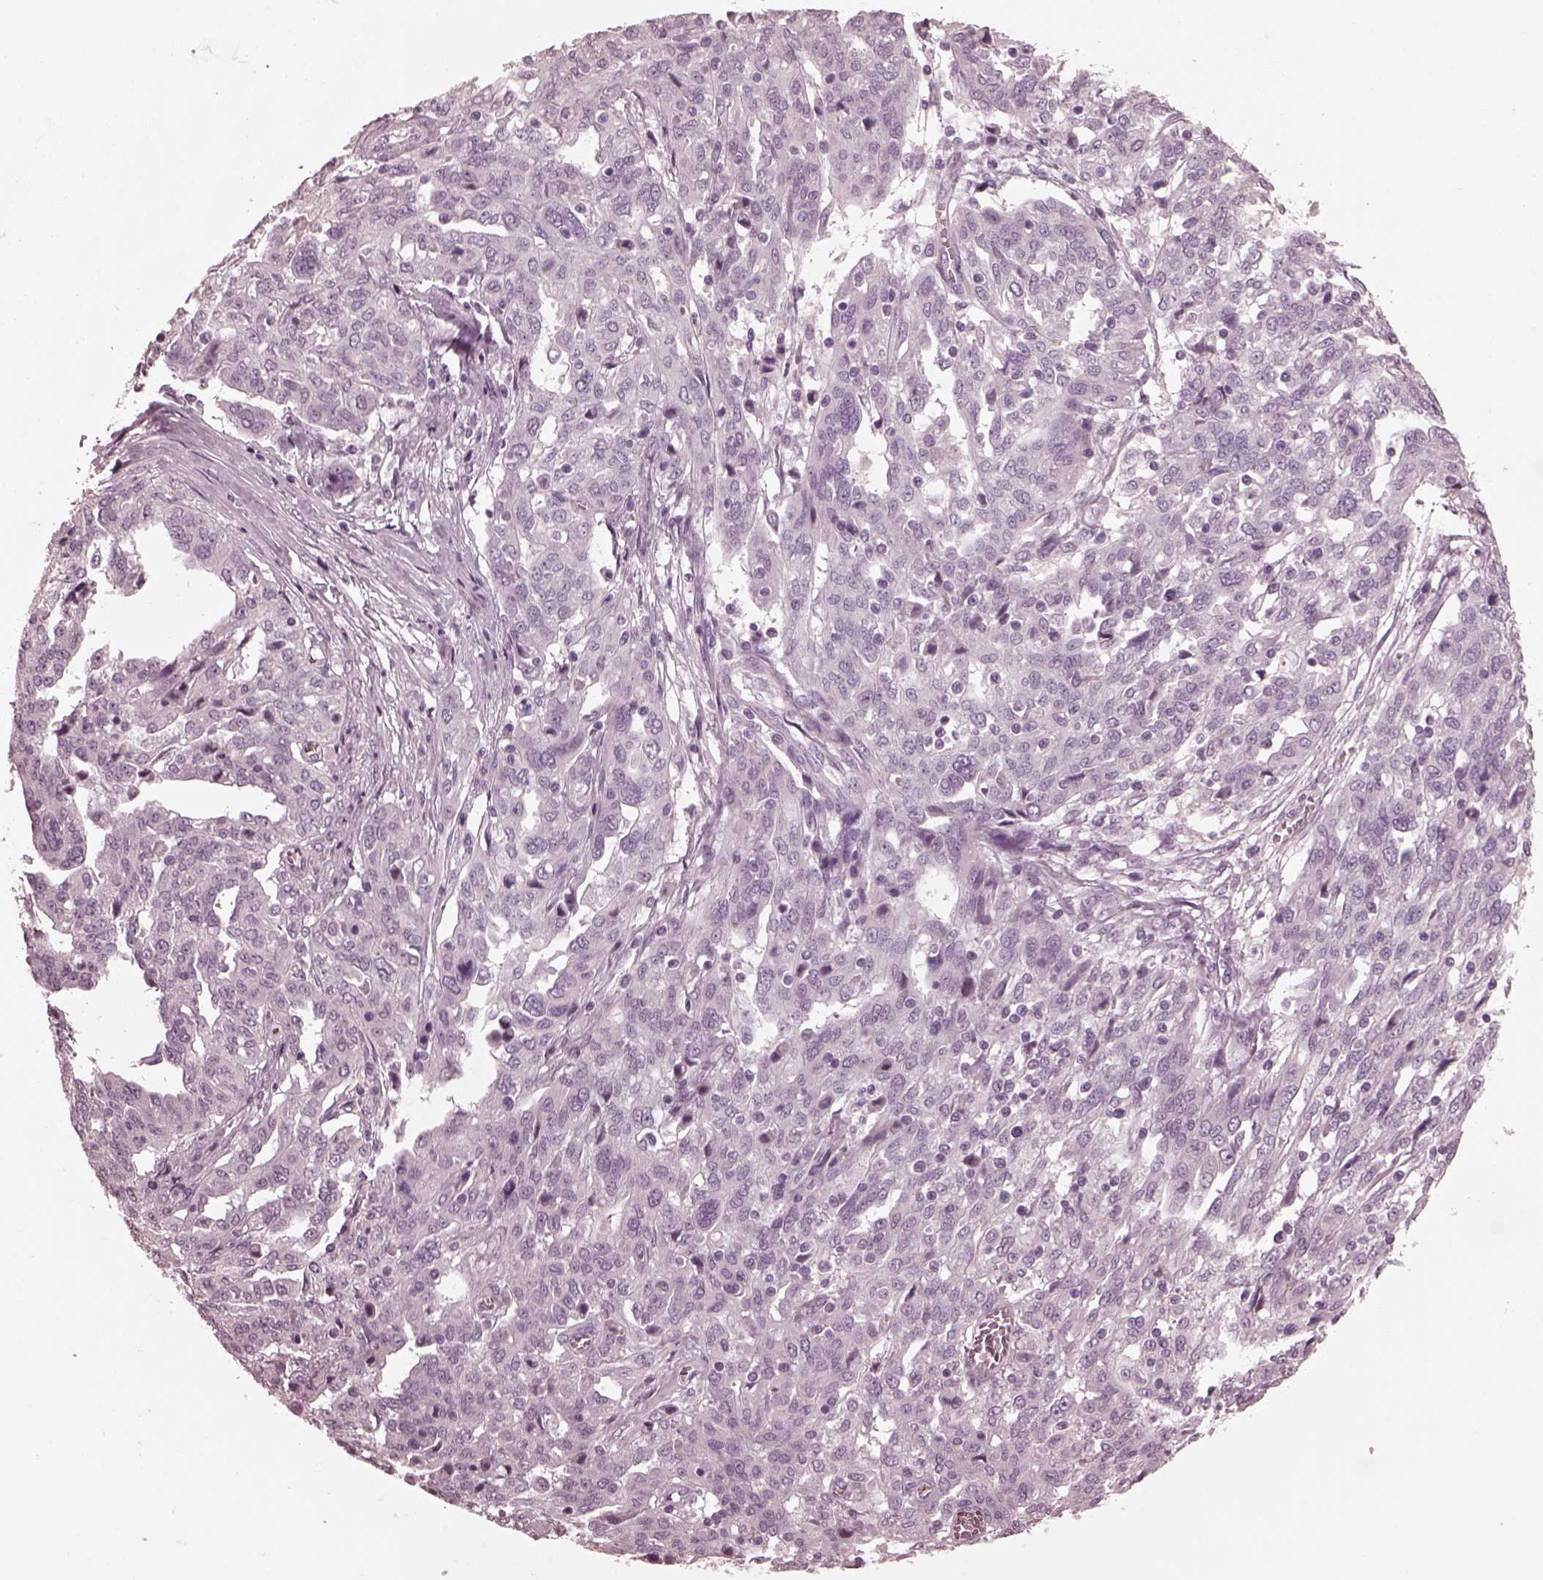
{"staining": {"intensity": "negative", "quantity": "none", "location": "none"}, "tissue": "ovarian cancer", "cell_type": "Tumor cells", "image_type": "cancer", "snomed": [{"axis": "morphology", "description": "Cystadenocarcinoma, serous, NOS"}, {"axis": "topography", "description": "Ovary"}], "caption": "Photomicrograph shows no protein positivity in tumor cells of serous cystadenocarcinoma (ovarian) tissue. Brightfield microscopy of immunohistochemistry (IHC) stained with DAB (3,3'-diaminobenzidine) (brown) and hematoxylin (blue), captured at high magnification.", "gene": "CGA", "patient": {"sex": "female", "age": 67}}